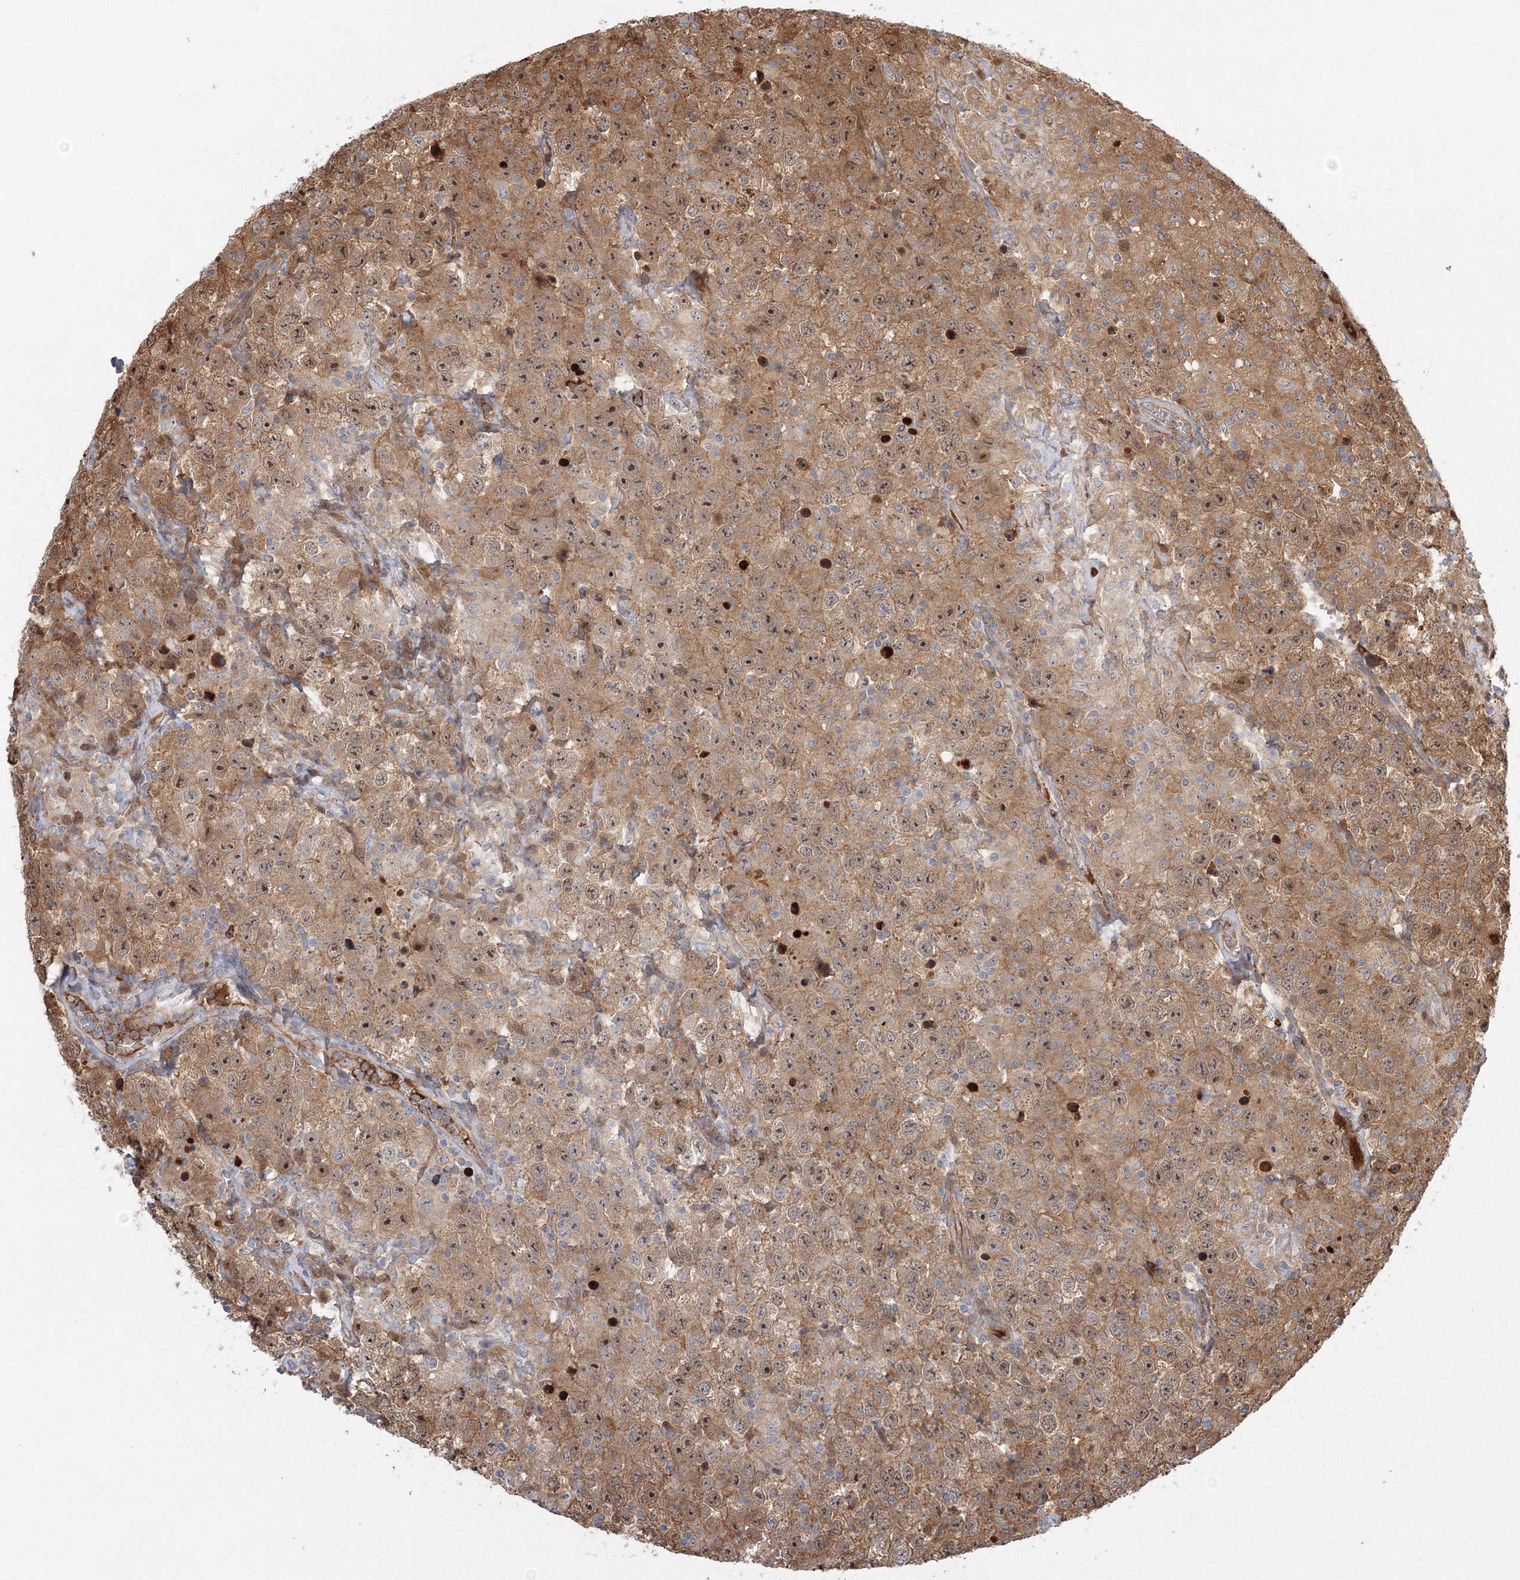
{"staining": {"intensity": "moderate", "quantity": ">75%", "location": "cytoplasmic/membranous,nuclear"}, "tissue": "testis cancer", "cell_type": "Tumor cells", "image_type": "cancer", "snomed": [{"axis": "morphology", "description": "Seminoma, NOS"}, {"axis": "topography", "description": "Testis"}], "caption": "About >75% of tumor cells in testis cancer (seminoma) exhibit moderate cytoplasmic/membranous and nuclear protein expression as visualized by brown immunohistochemical staining.", "gene": "NPM3", "patient": {"sex": "male", "age": 41}}